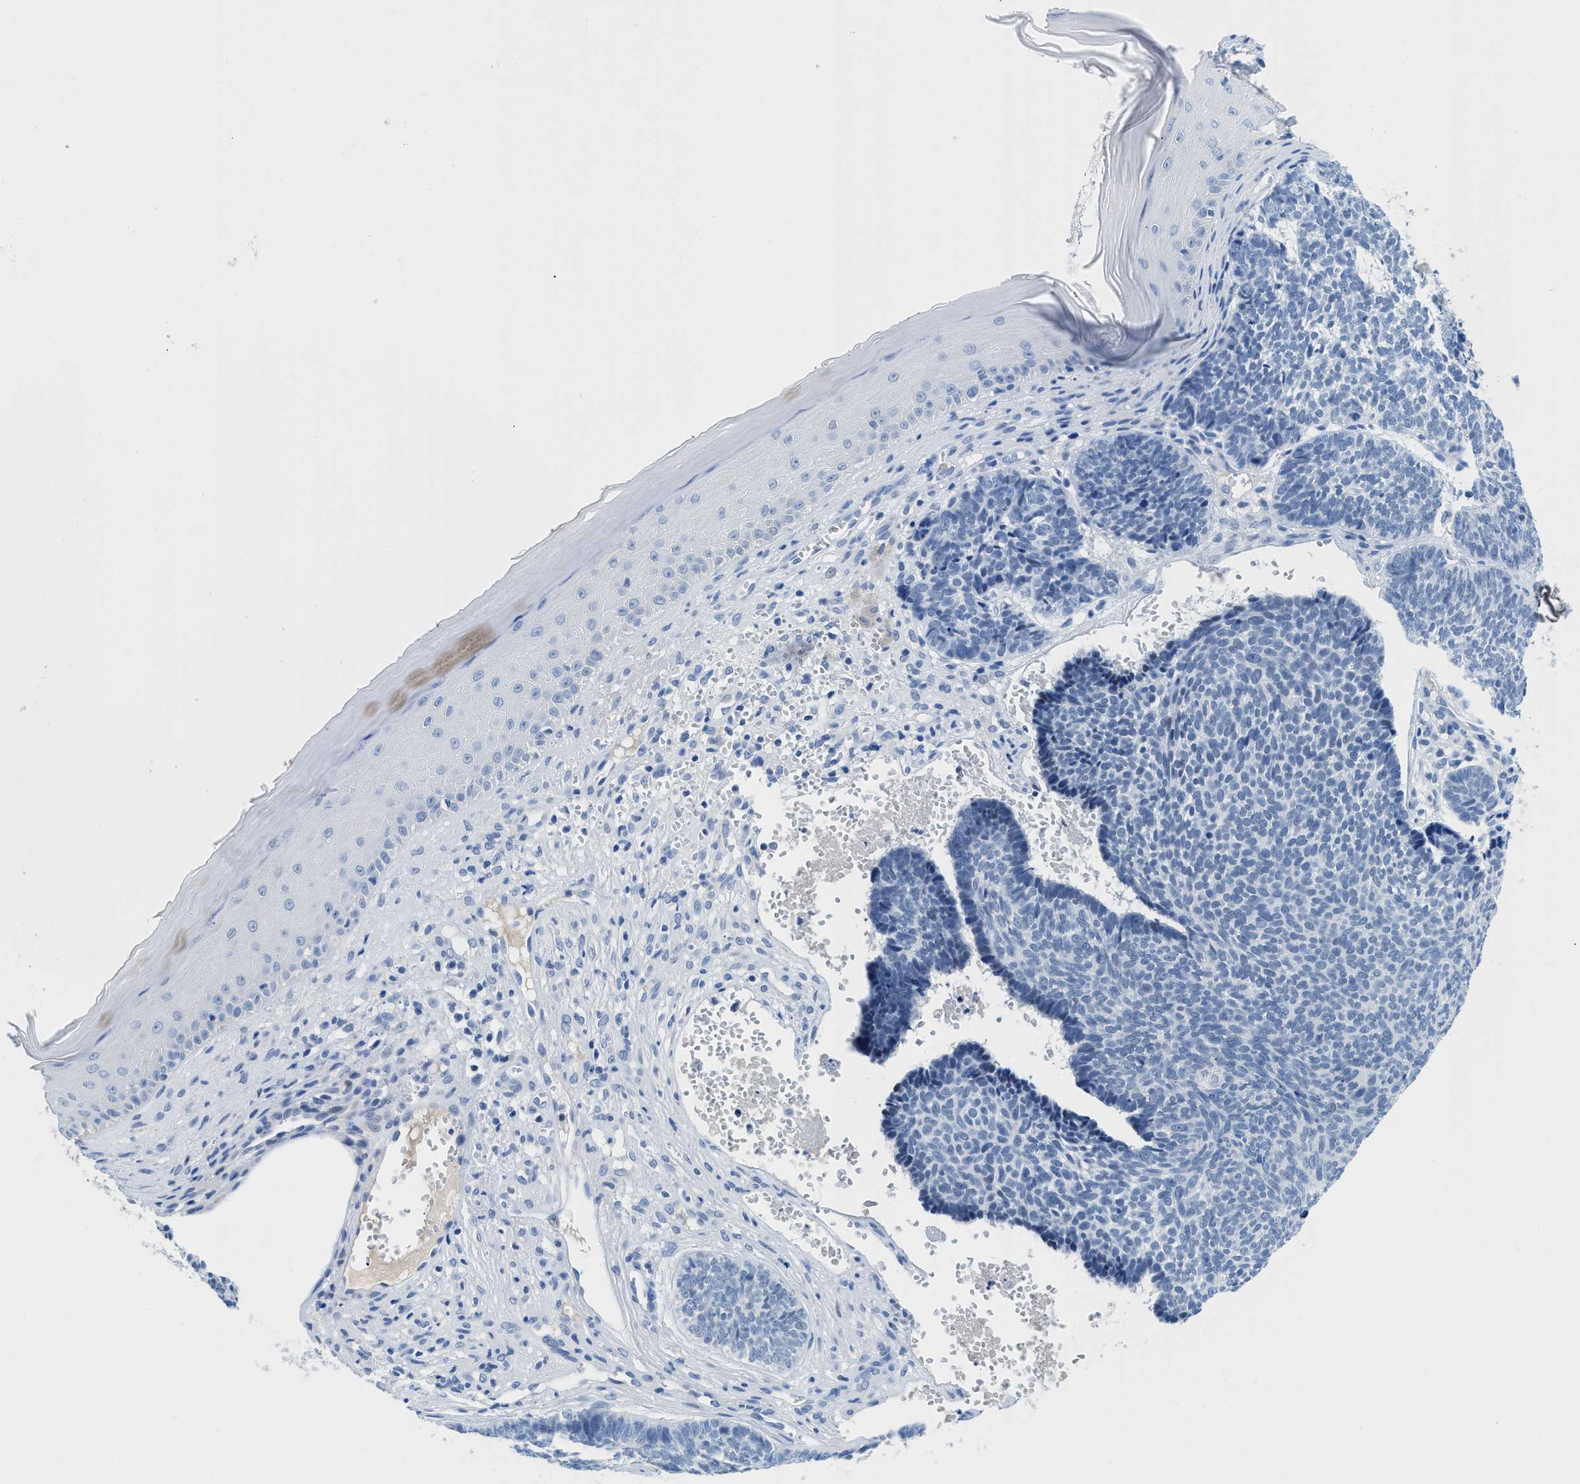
{"staining": {"intensity": "negative", "quantity": "none", "location": "none"}, "tissue": "skin cancer", "cell_type": "Tumor cells", "image_type": "cancer", "snomed": [{"axis": "morphology", "description": "Basal cell carcinoma"}, {"axis": "topography", "description": "Skin"}], "caption": "The immunohistochemistry (IHC) photomicrograph has no significant positivity in tumor cells of basal cell carcinoma (skin) tissue.", "gene": "MBL2", "patient": {"sex": "male", "age": 84}}